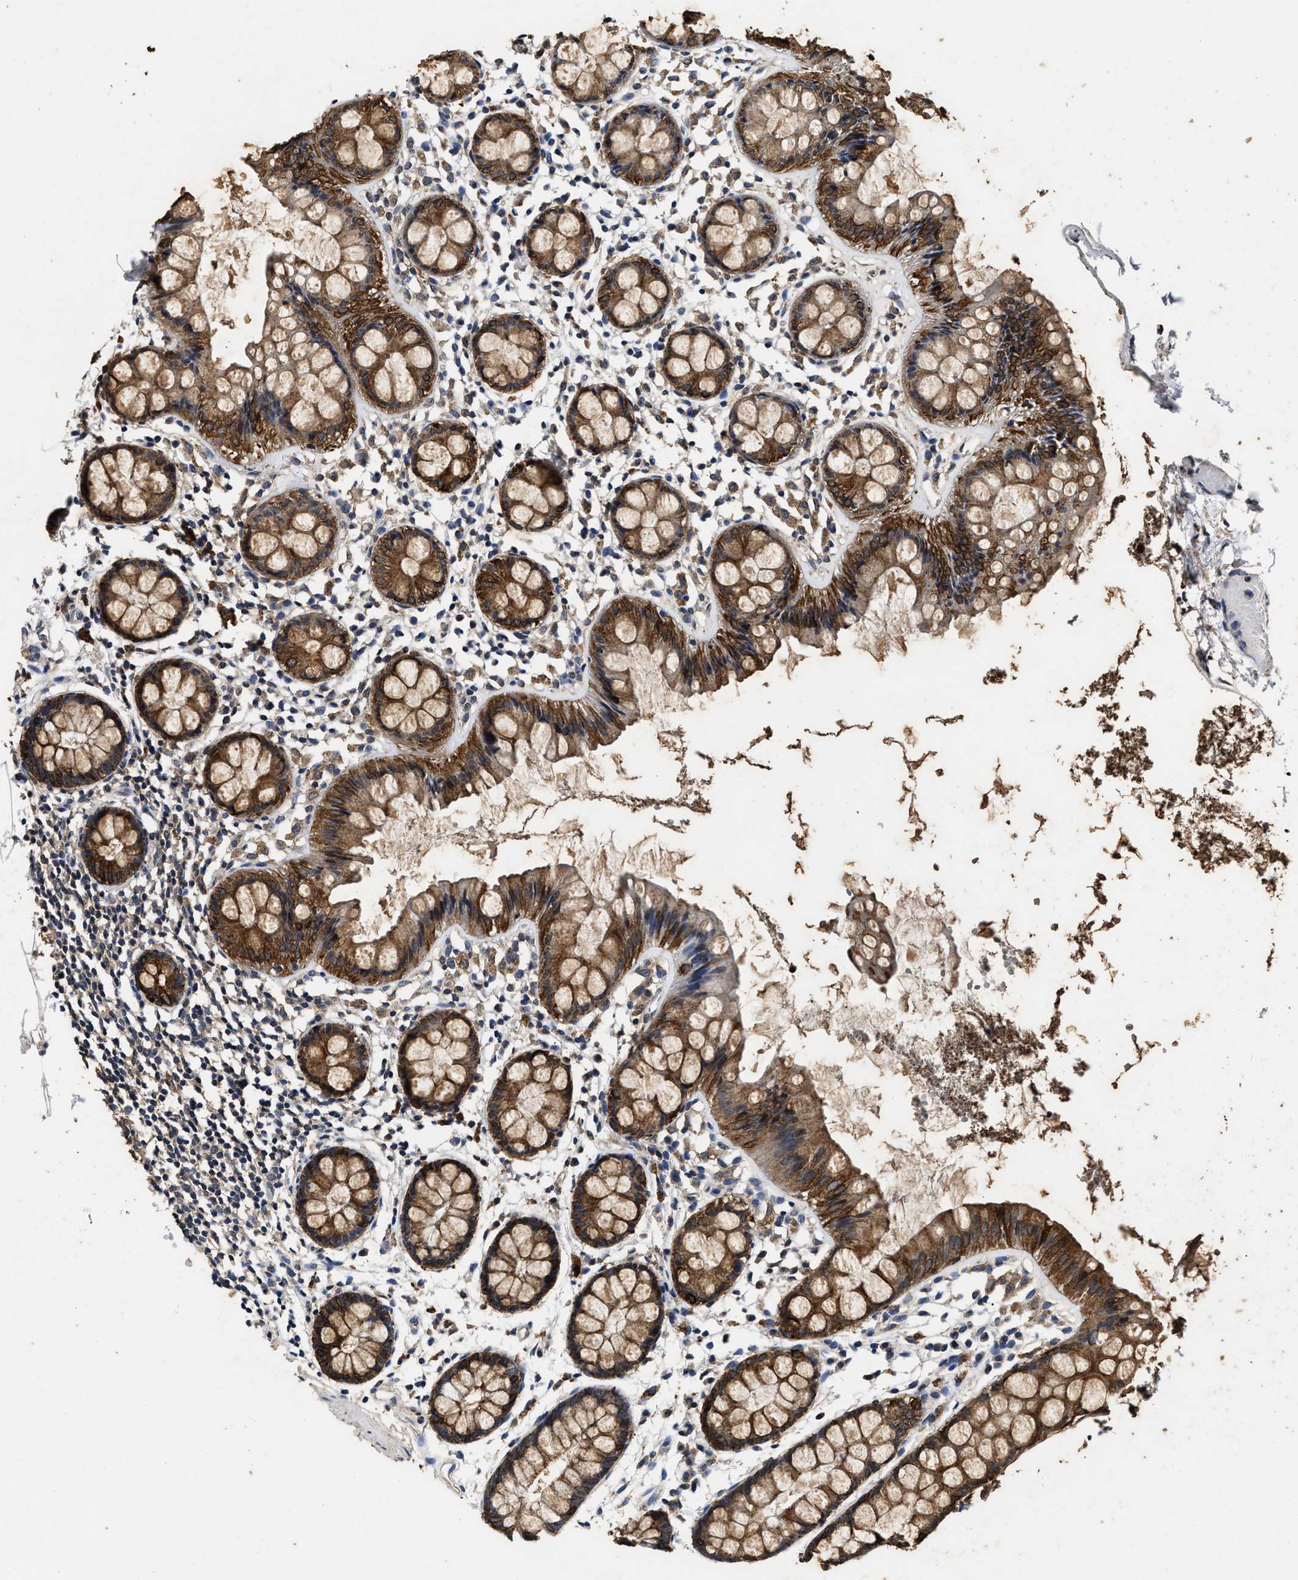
{"staining": {"intensity": "moderate", "quantity": ">75%", "location": "cytoplasmic/membranous"}, "tissue": "rectum", "cell_type": "Glandular cells", "image_type": "normal", "snomed": [{"axis": "morphology", "description": "Normal tissue, NOS"}, {"axis": "topography", "description": "Rectum"}], "caption": "Protein staining shows moderate cytoplasmic/membranous expression in about >75% of glandular cells in unremarkable rectum. Using DAB (brown) and hematoxylin (blue) stains, captured at high magnification using brightfield microscopy.", "gene": "CTNNA1", "patient": {"sex": "female", "age": 66}}